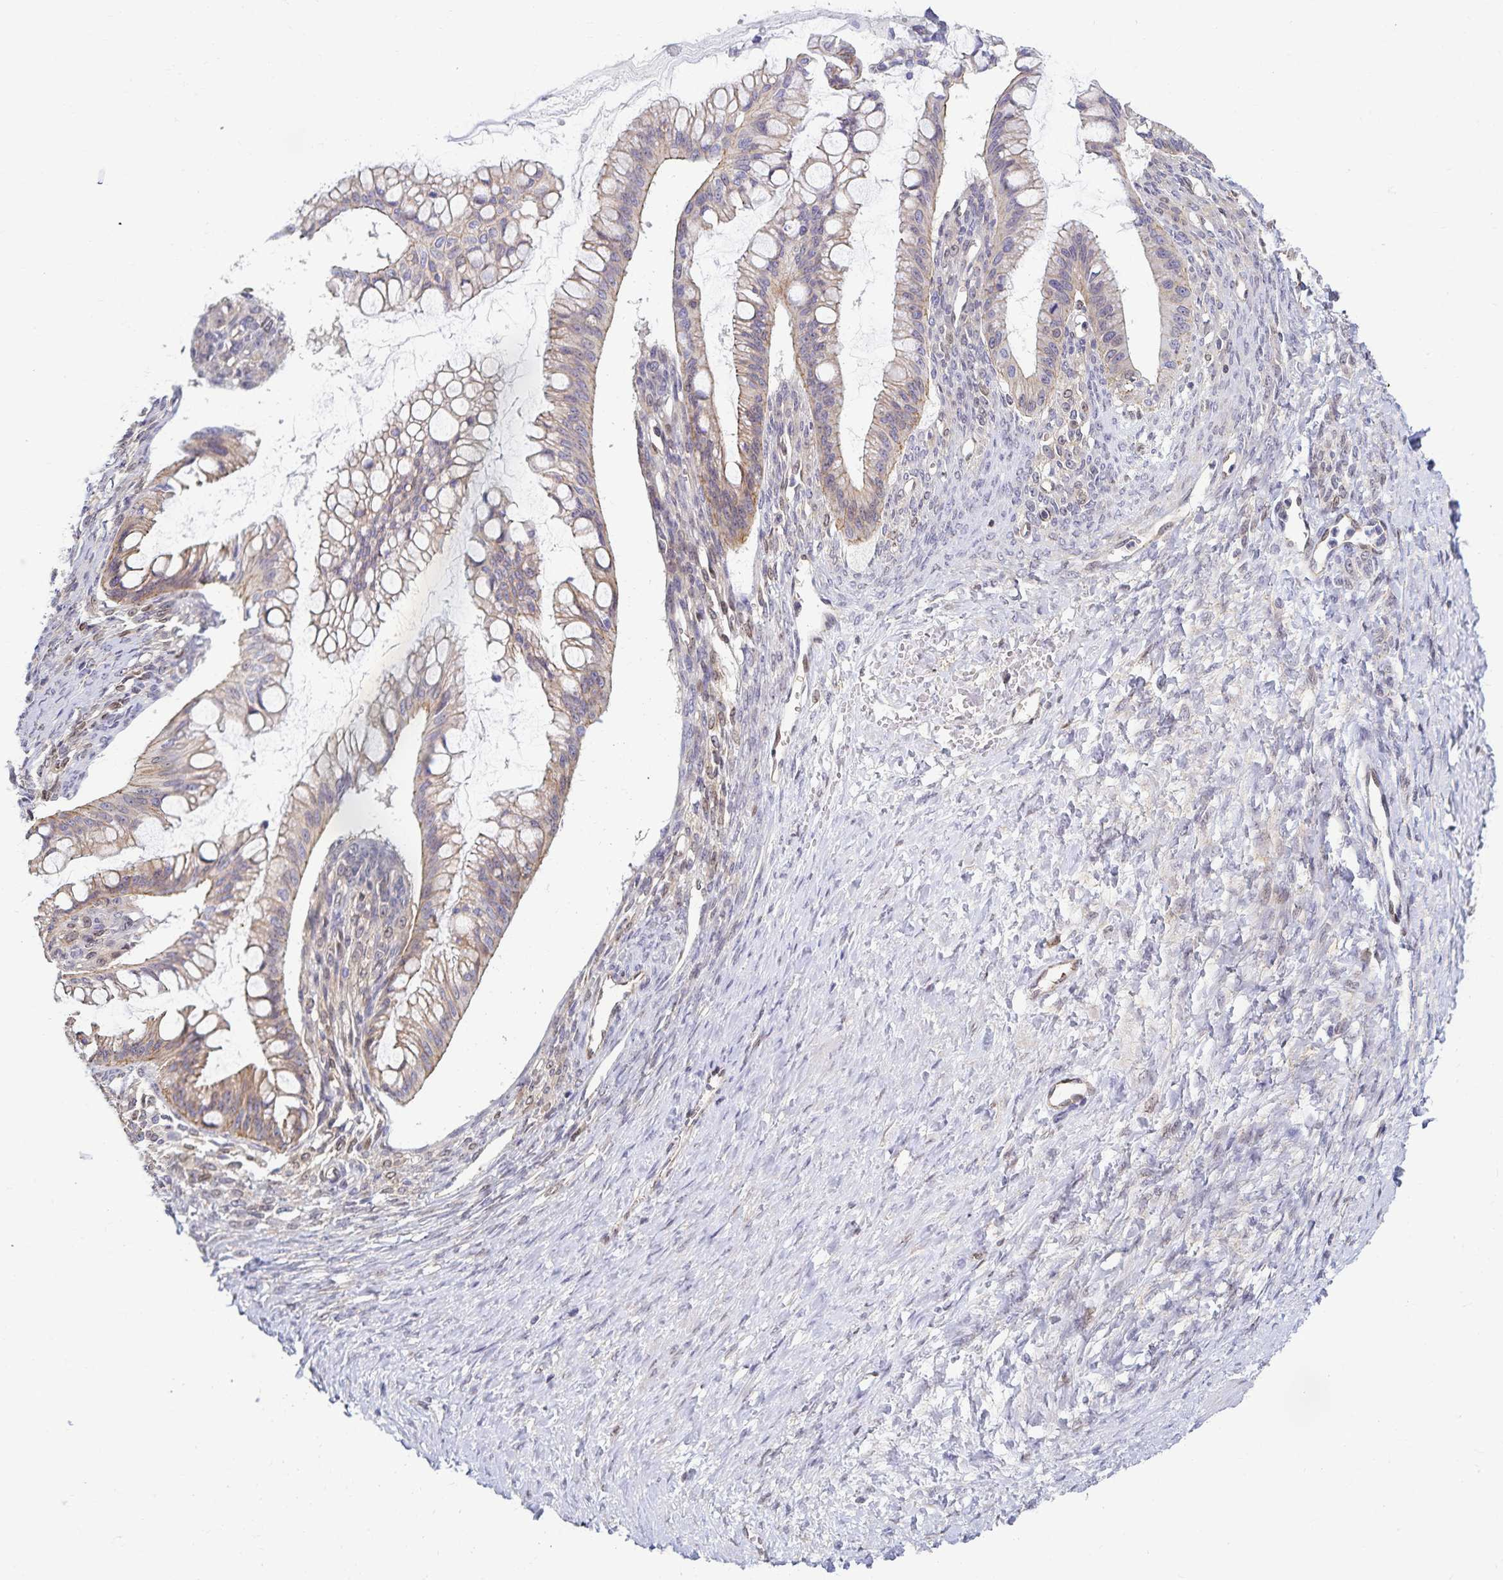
{"staining": {"intensity": "weak", "quantity": "<25%", "location": "cytoplasmic/membranous"}, "tissue": "ovarian cancer", "cell_type": "Tumor cells", "image_type": "cancer", "snomed": [{"axis": "morphology", "description": "Cystadenocarcinoma, mucinous, NOS"}, {"axis": "topography", "description": "Ovary"}], "caption": "Tumor cells are negative for brown protein staining in ovarian cancer.", "gene": "RAB9B", "patient": {"sex": "female", "age": 73}}